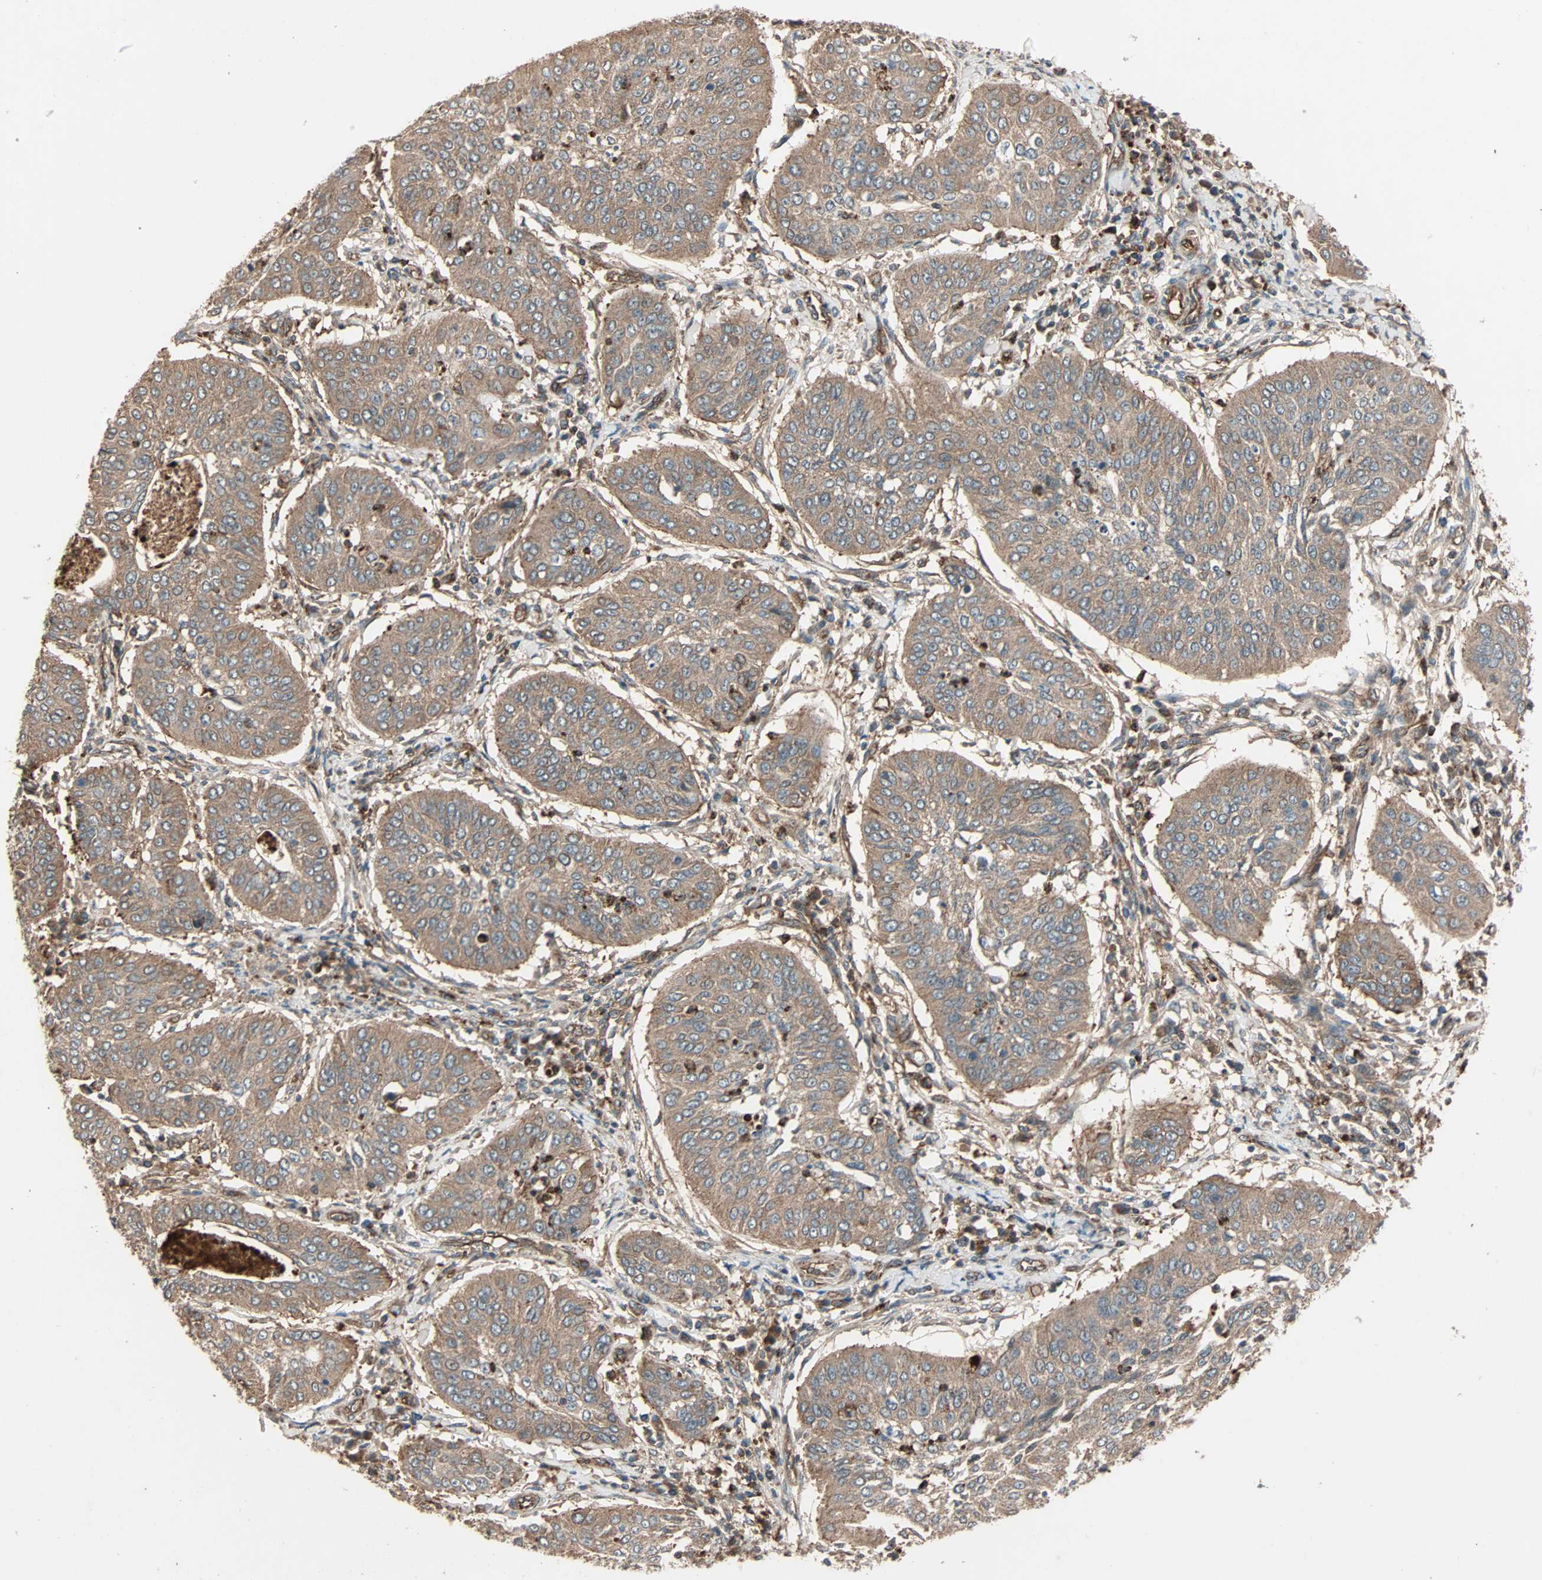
{"staining": {"intensity": "moderate", "quantity": ">75%", "location": "cytoplasmic/membranous"}, "tissue": "cervical cancer", "cell_type": "Tumor cells", "image_type": "cancer", "snomed": [{"axis": "morphology", "description": "Normal tissue, NOS"}, {"axis": "morphology", "description": "Squamous cell carcinoma, NOS"}, {"axis": "topography", "description": "Cervix"}], "caption": "Cervical cancer tissue demonstrates moderate cytoplasmic/membranous staining in about >75% of tumor cells, visualized by immunohistochemistry.", "gene": "GCK", "patient": {"sex": "female", "age": 39}}